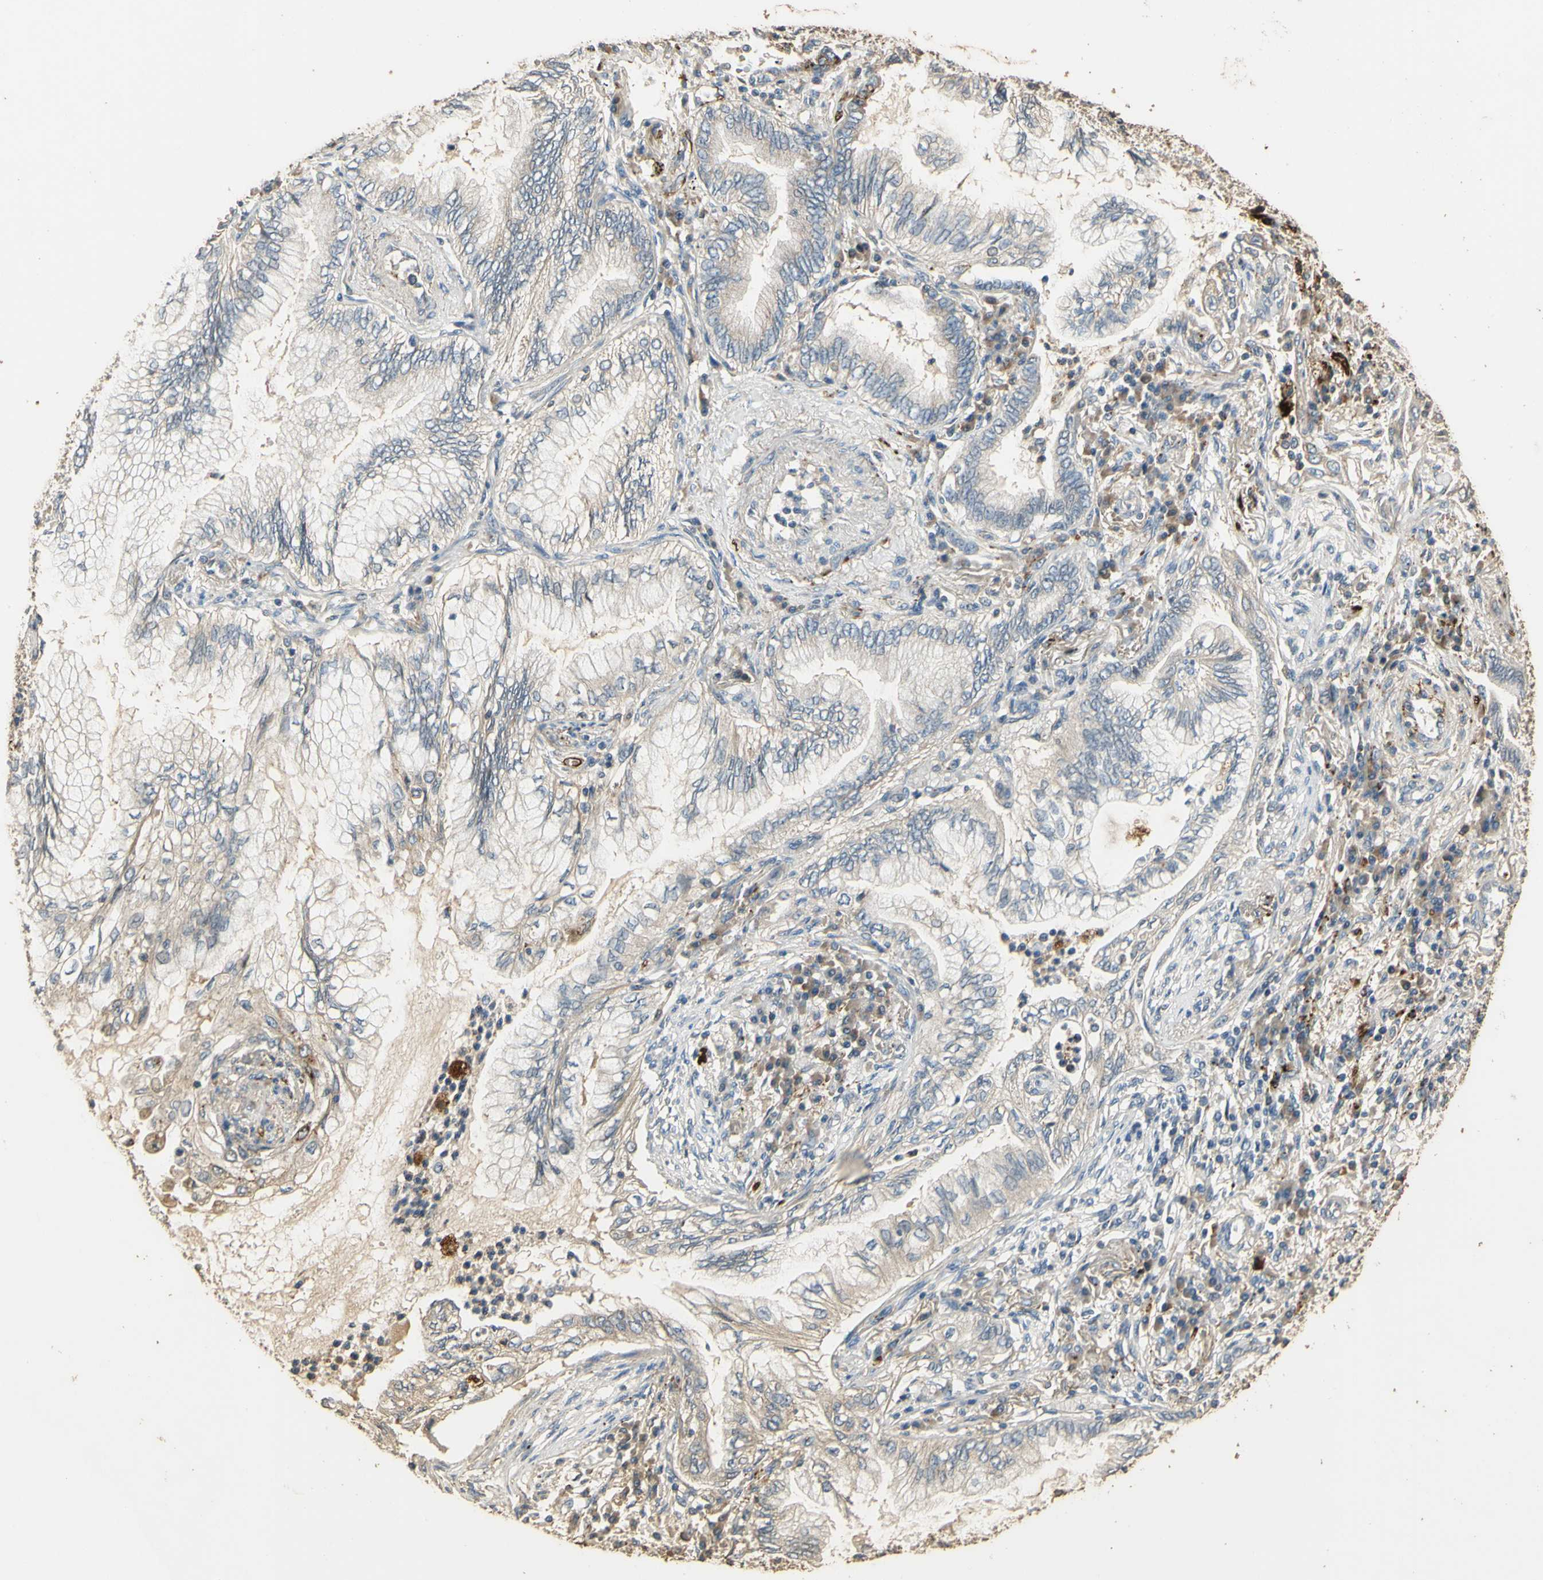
{"staining": {"intensity": "negative", "quantity": "none", "location": "none"}, "tissue": "lung cancer", "cell_type": "Tumor cells", "image_type": "cancer", "snomed": [{"axis": "morphology", "description": "Normal tissue, NOS"}, {"axis": "morphology", "description": "Adenocarcinoma, NOS"}, {"axis": "topography", "description": "Bronchus"}, {"axis": "topography", "description": "Lung"}], "caption": "This is a image of IHC staining of lung cancer (adenocarcinoma), which shows no positivity in tumor cells. Nuclei are stained in blue.", "gene": "ARHGEF17", "patient": {"sex": "female", "age": 70}}